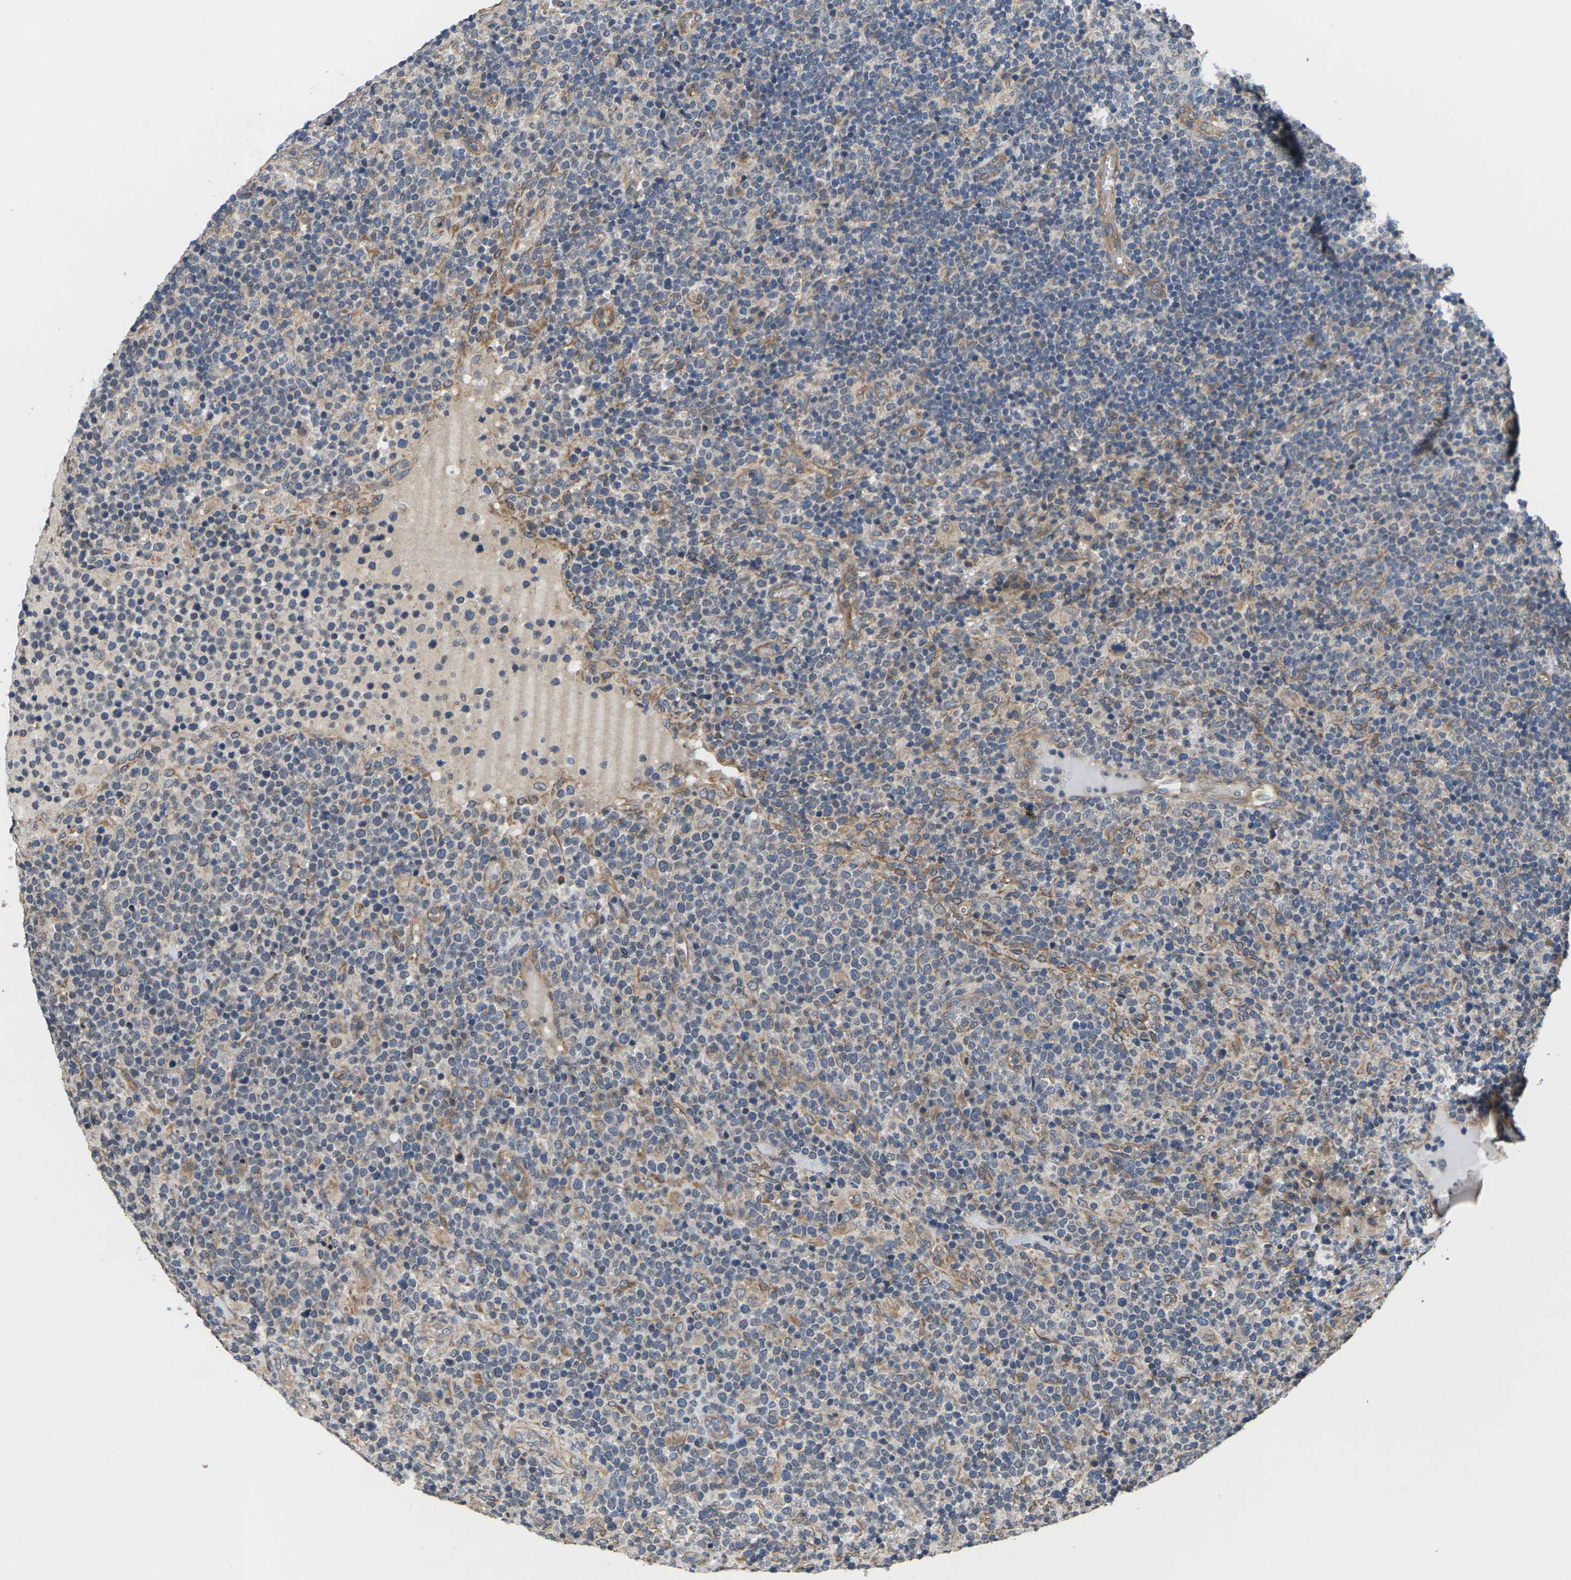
{"staining": {"intensity": "moderate", "quantity": "25%-75%", "location": "cytoplasmic/membranous"}, "tissue": "lymphoma", "cell_type": "Tumor cells", "image_type": "cancer", "snomed": [{"axis": "morphology", "description": "Malignant lymphoma, non-Hodgkin's type, High grade"}, {"axis": "topography", "description": "Lymph node"}], "caption": "The histopathology image reveals a brown stain indicating the presence of a protein in the cytoplasmic/membranous of tumor cells in malignant lymphoma, non-Hodgkin's type (high-grade).", "gene": "DKK2", "patient": {"sex": "male", "age": 61}}